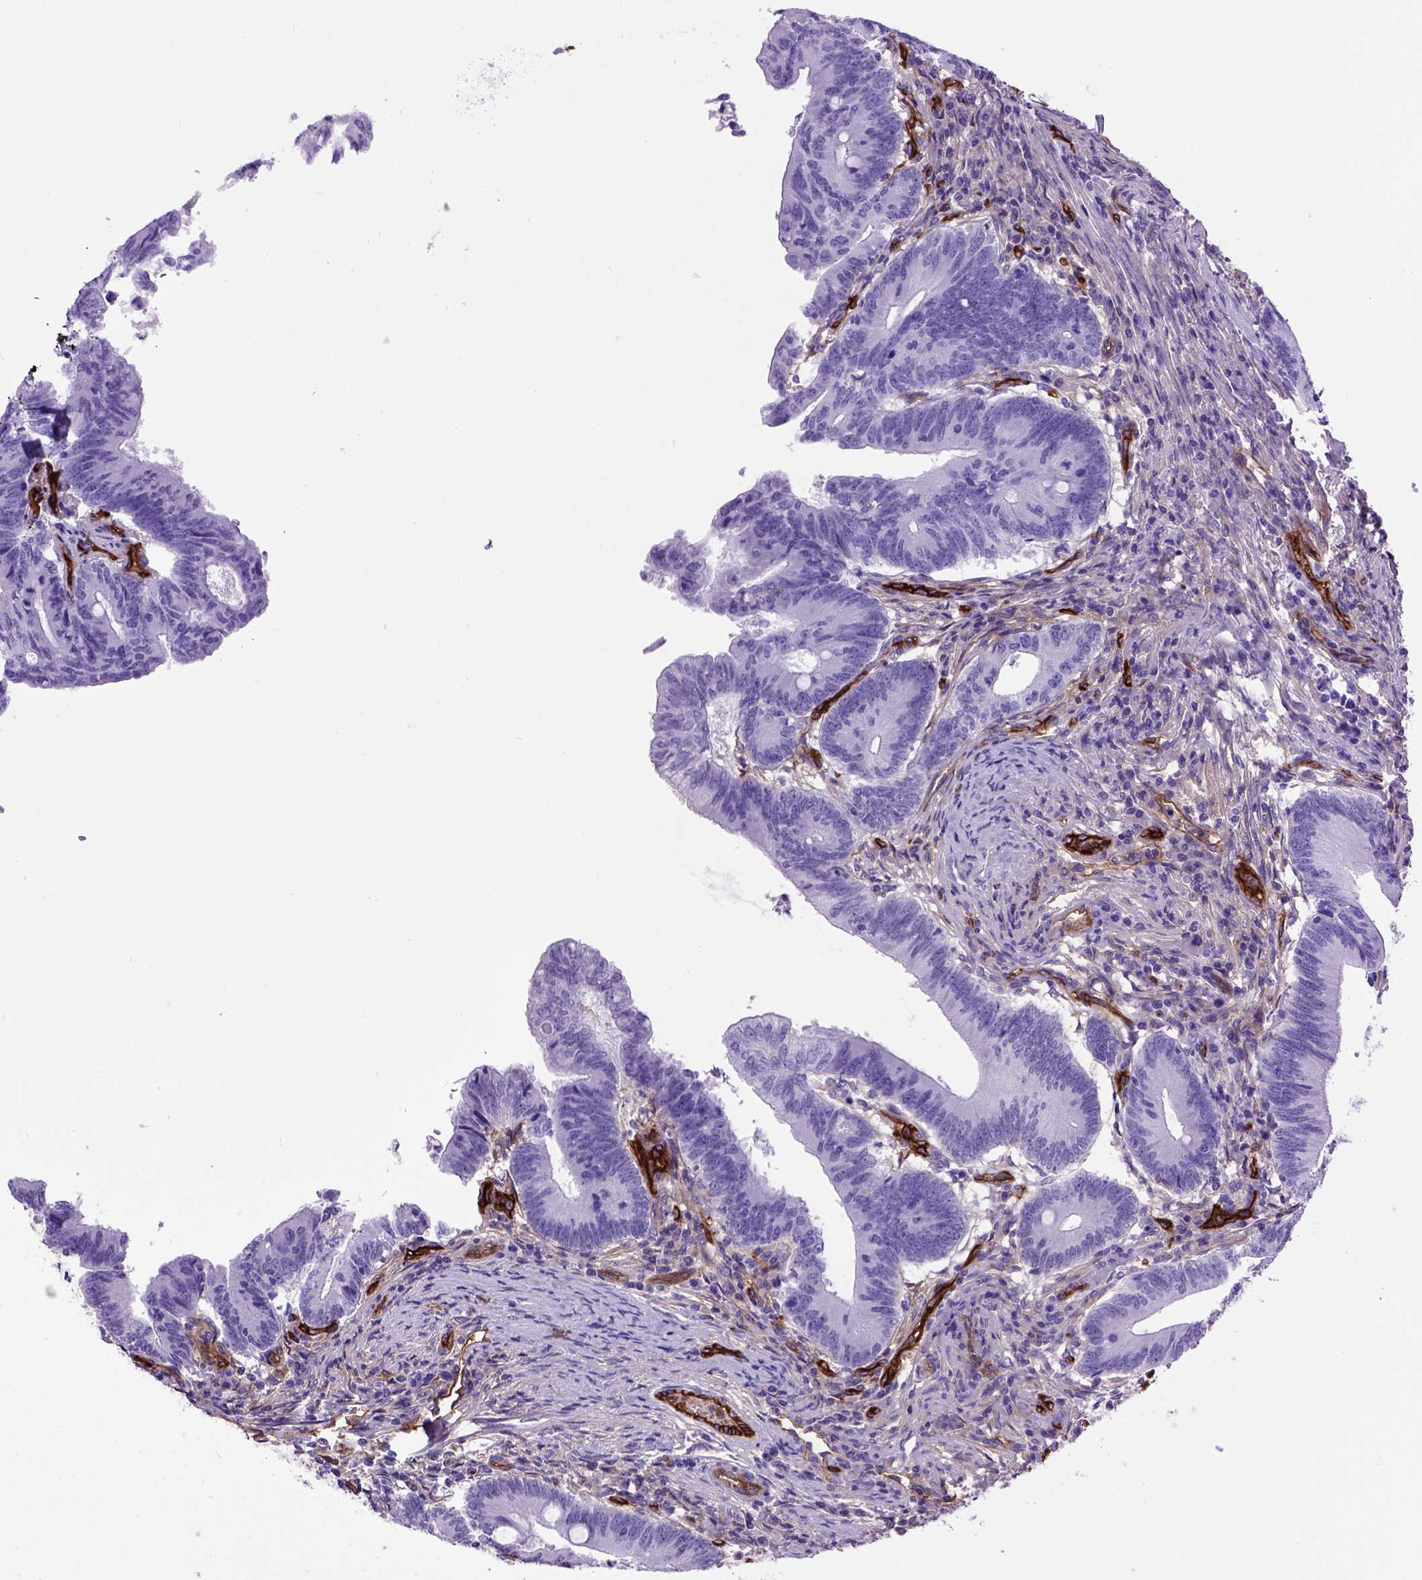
{"staining": {"intensity": "negative", "quantity": "none", "location": "none"}, "tissue": "colorectal cancer", "cell_type": "Tumor cells", "image_type": "cancer", "snomed": [{"axis": "morphology", "description": "Adenocarcinoma, NOS"}, {"axis": "topography", "description": "Colon"}], "caption": "Immunohistochemistry (IHC) micrograph of neoplastic tissue: colorectal cancer (adenocarcinoma) stained with DAB (3,3'-diaminobenzidine) exhibits no significant protein expression in tumor cells. Nuclei are stained in blue.", "gene": "ENG", "patient": {"sex": "female", "age": 70}}